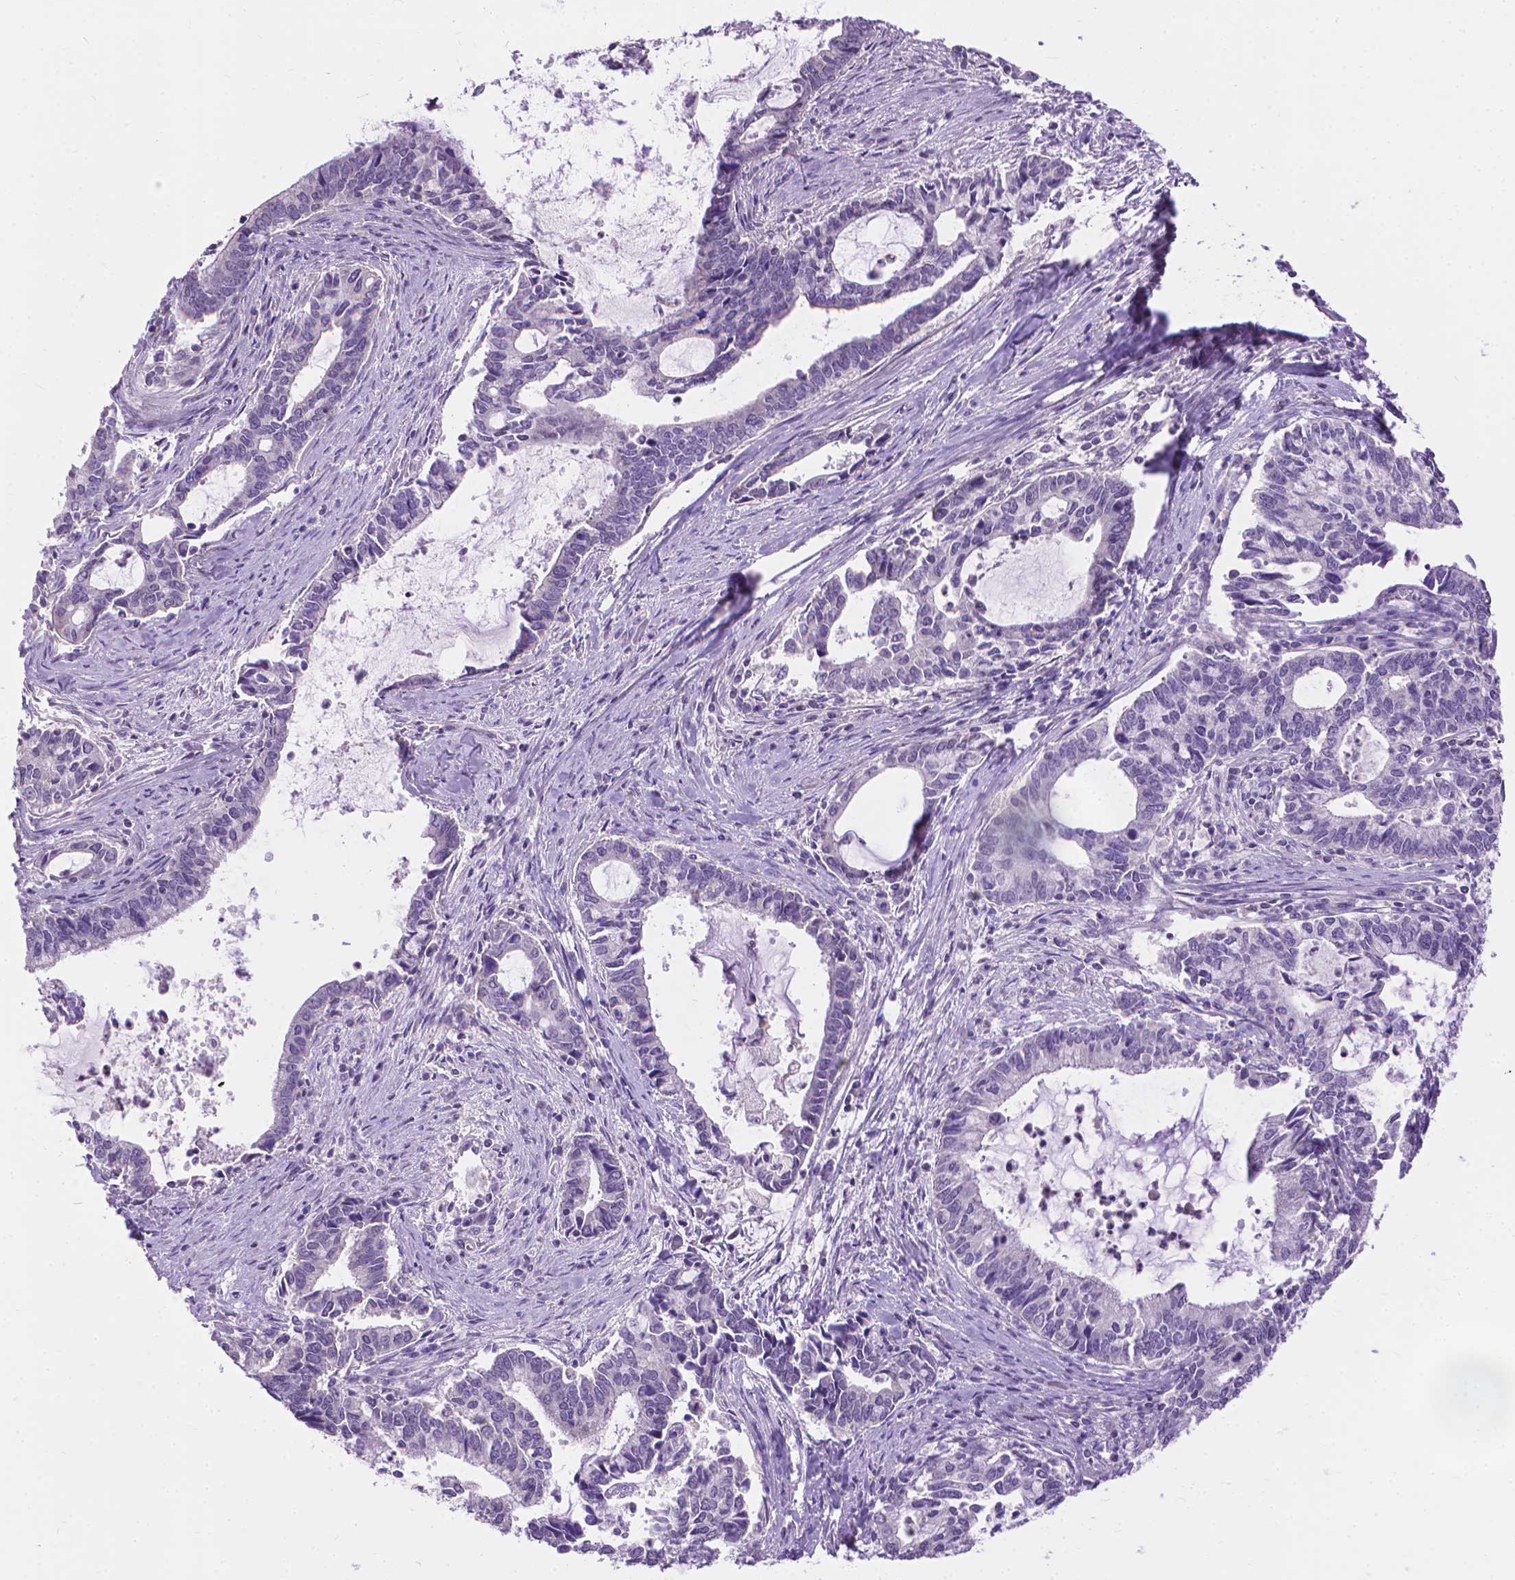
{"staining": {"intensity": "negative", "quantity": "none", "location": "none"}, "tissue": "cervical cancer", "cell_type": "Tumor cells", "image_type": "cancer", "snomed": [{"axis": "morphology", "description": "Adenocarcinoma, NOS"}, {"axis": "topography", "description": "Cervix"}], "caption": "Image shows no protein staining in tumor cells of cervical cancer tissue.", "gene": "SYN1", "patient": {"sex": "female", "age": 42}}